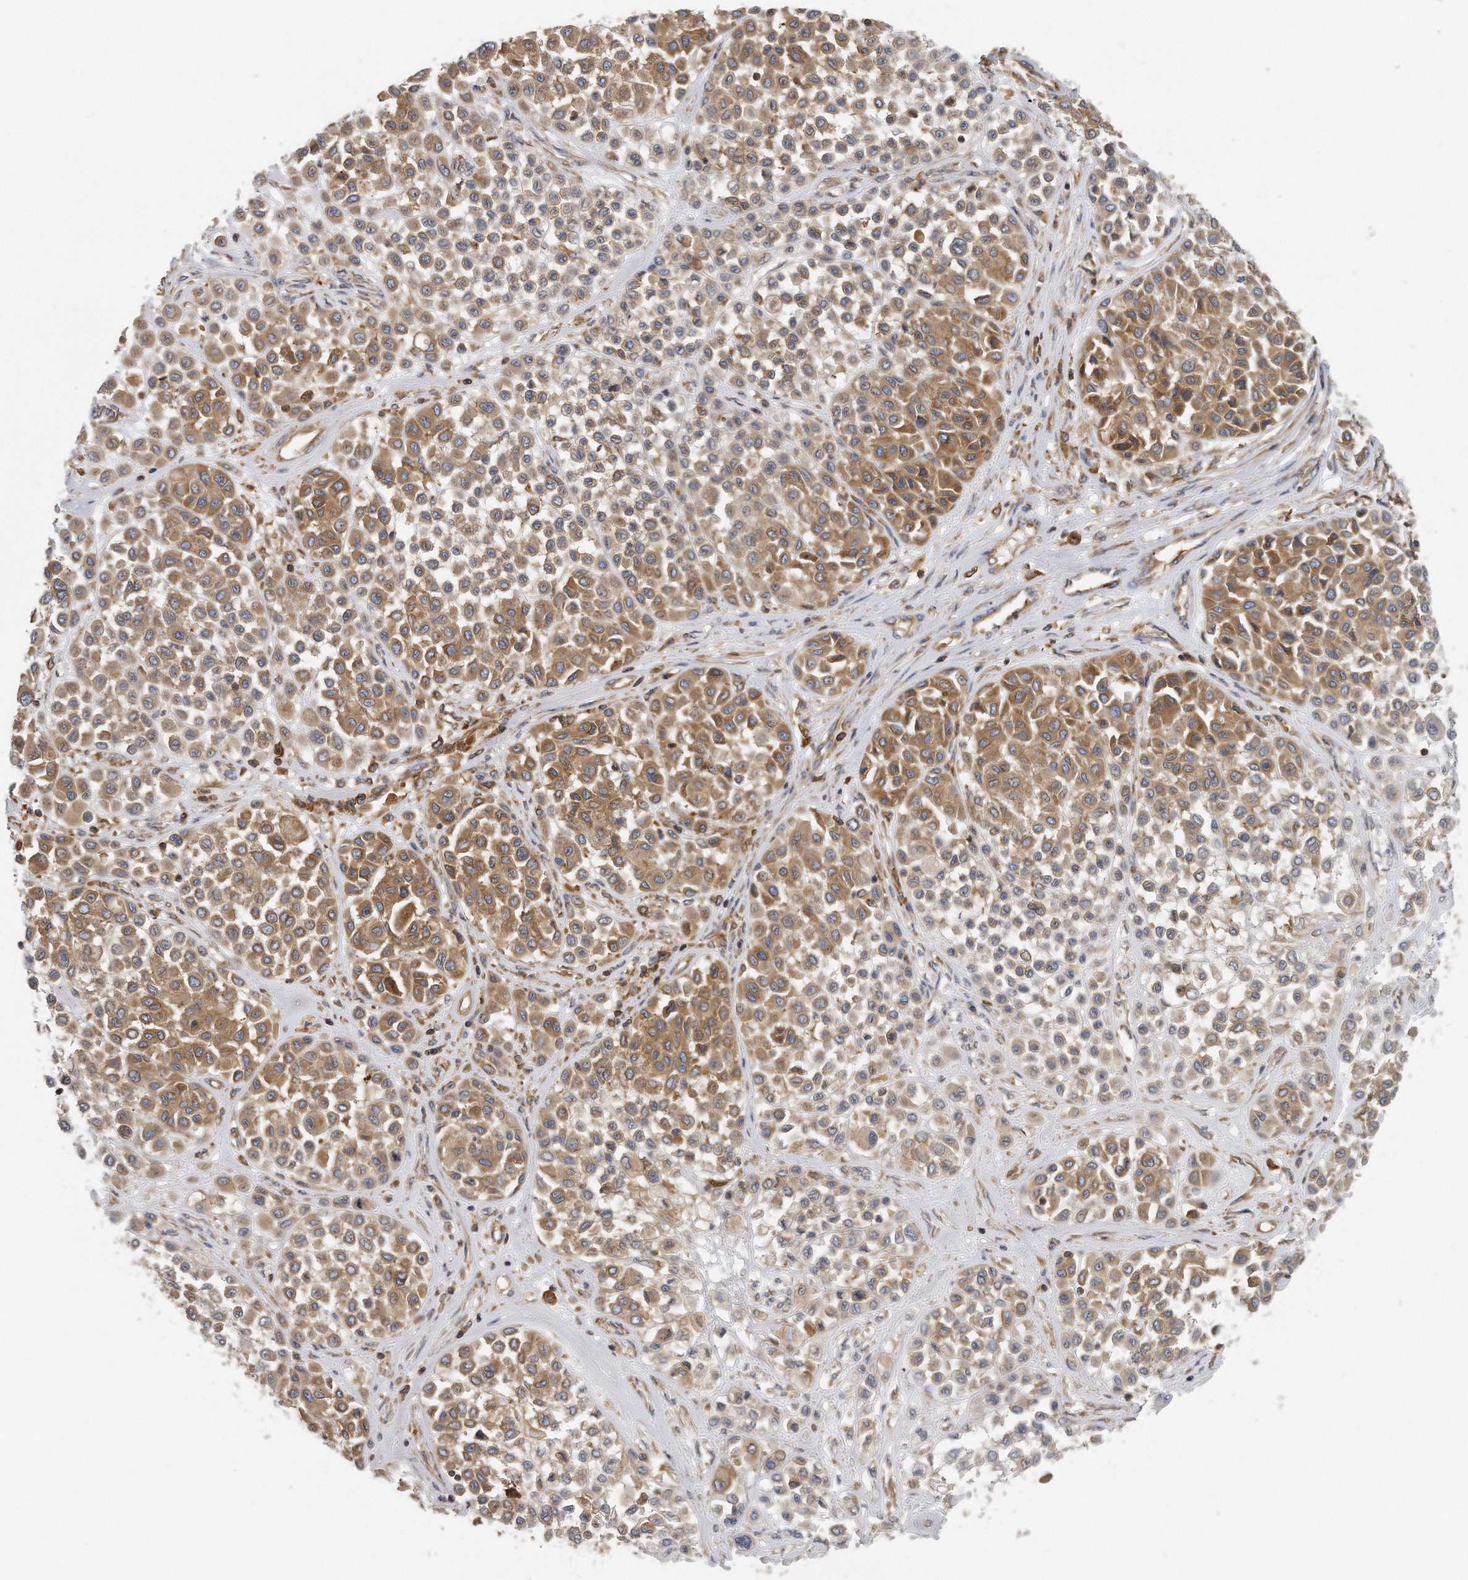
{"staining": {"intensity": "moderate", "quantity": ">75%", "location": "cytoplasmic/membranous"}, "tissue": "melanoma", "cell_type": "Tumor cells", "image_type": "cancer", "snomed": [{"axis": "morphology", "description": "Malignant melanoma, Metastatic site"}, {"axis": "topography", "description": "Soft tissue"}], "caption": "IHC of melanoma reveals medium levels of moderate cytoplasmic/membranous staining in approximately >75% of tumor cells.", "gene": "EIF3I", "patient": {"sex": "male", "age": 41}}